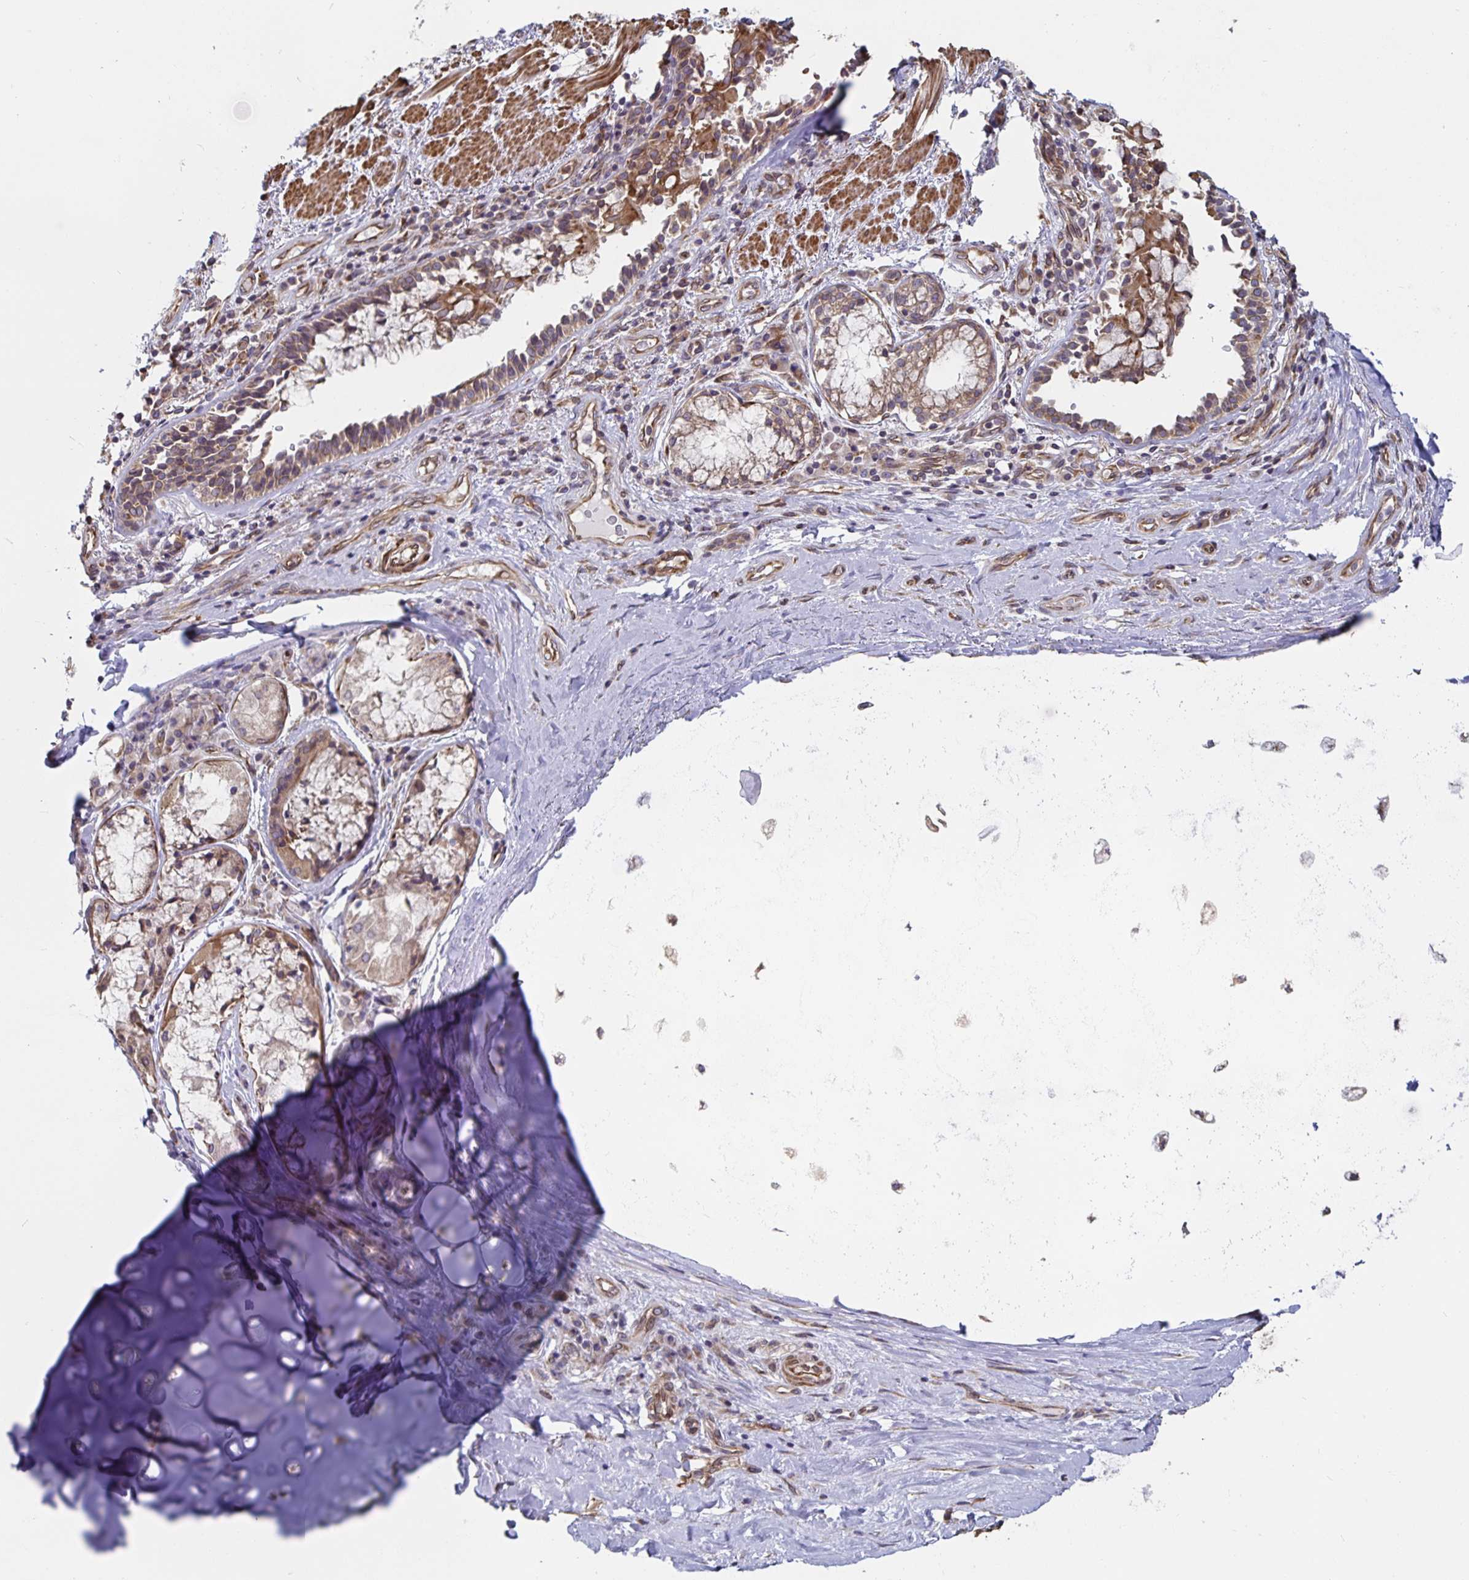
{"staining": {"intensity": "weak", "quantity": "<25%", "location": "cytoplasmic/membranous"}, "tissue": "soft tissue", "cell_type": "Chondrocytes", "image_type": "normal", "snomed": [{"axis": "morphology", "description": "Normal tissue, NOS"}, {"axis": "topography", "description": "Cartilage tissue"}, {"axis": "topography", "description": "Bronchus"}], "caption": "Immunohistochemical staining of unremarkable human soft tissue demonstrates no significant staining in chondrocytes. (DAB (3,3'-diaminobenzidine) IHC with hematoxylin counter stain).", "gene": "BCAP29", "patient": {"sex": "male", "age": 64}}